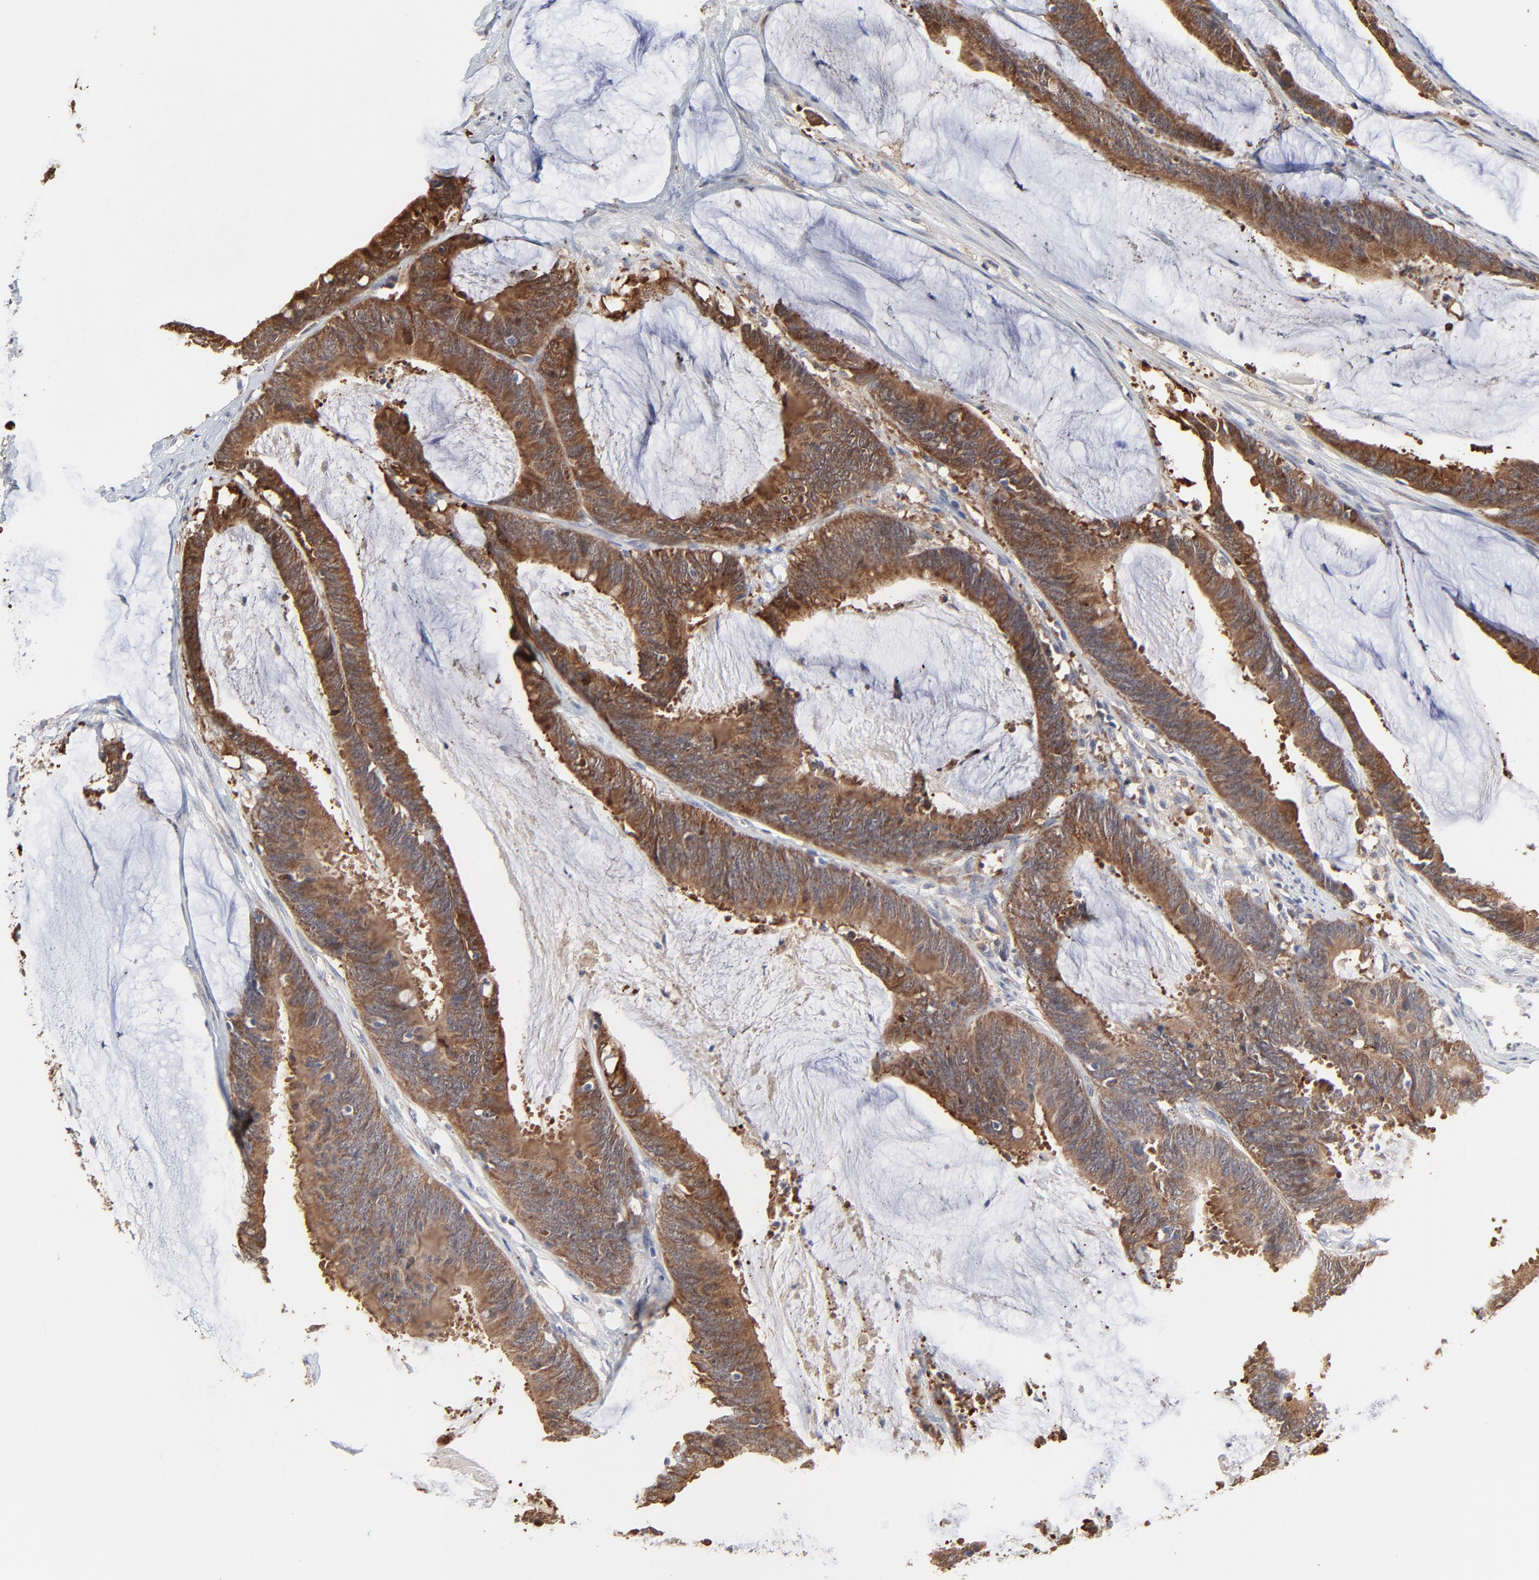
{"staining": {"intensity": "moderate", "quantity": ">75%", "location": "cytoplasmic/membranous"}, "tissue": "colorectal cancer", "cell_type": "Tumor cells", "image_type": "cancer", "snomed": [{"axis": "morphology", "description": "Adenocarcinoma, NOS"}, {"axis": "topography", "description": "Rectum"}], "caption": "Tumor cells exhibit medium levels of moderate cytoplasmic/membranous staining in about >75% of cells in colorectal cancer.", "gene": "LGALS3", "patient": {"sex": "female", "age": 66}}